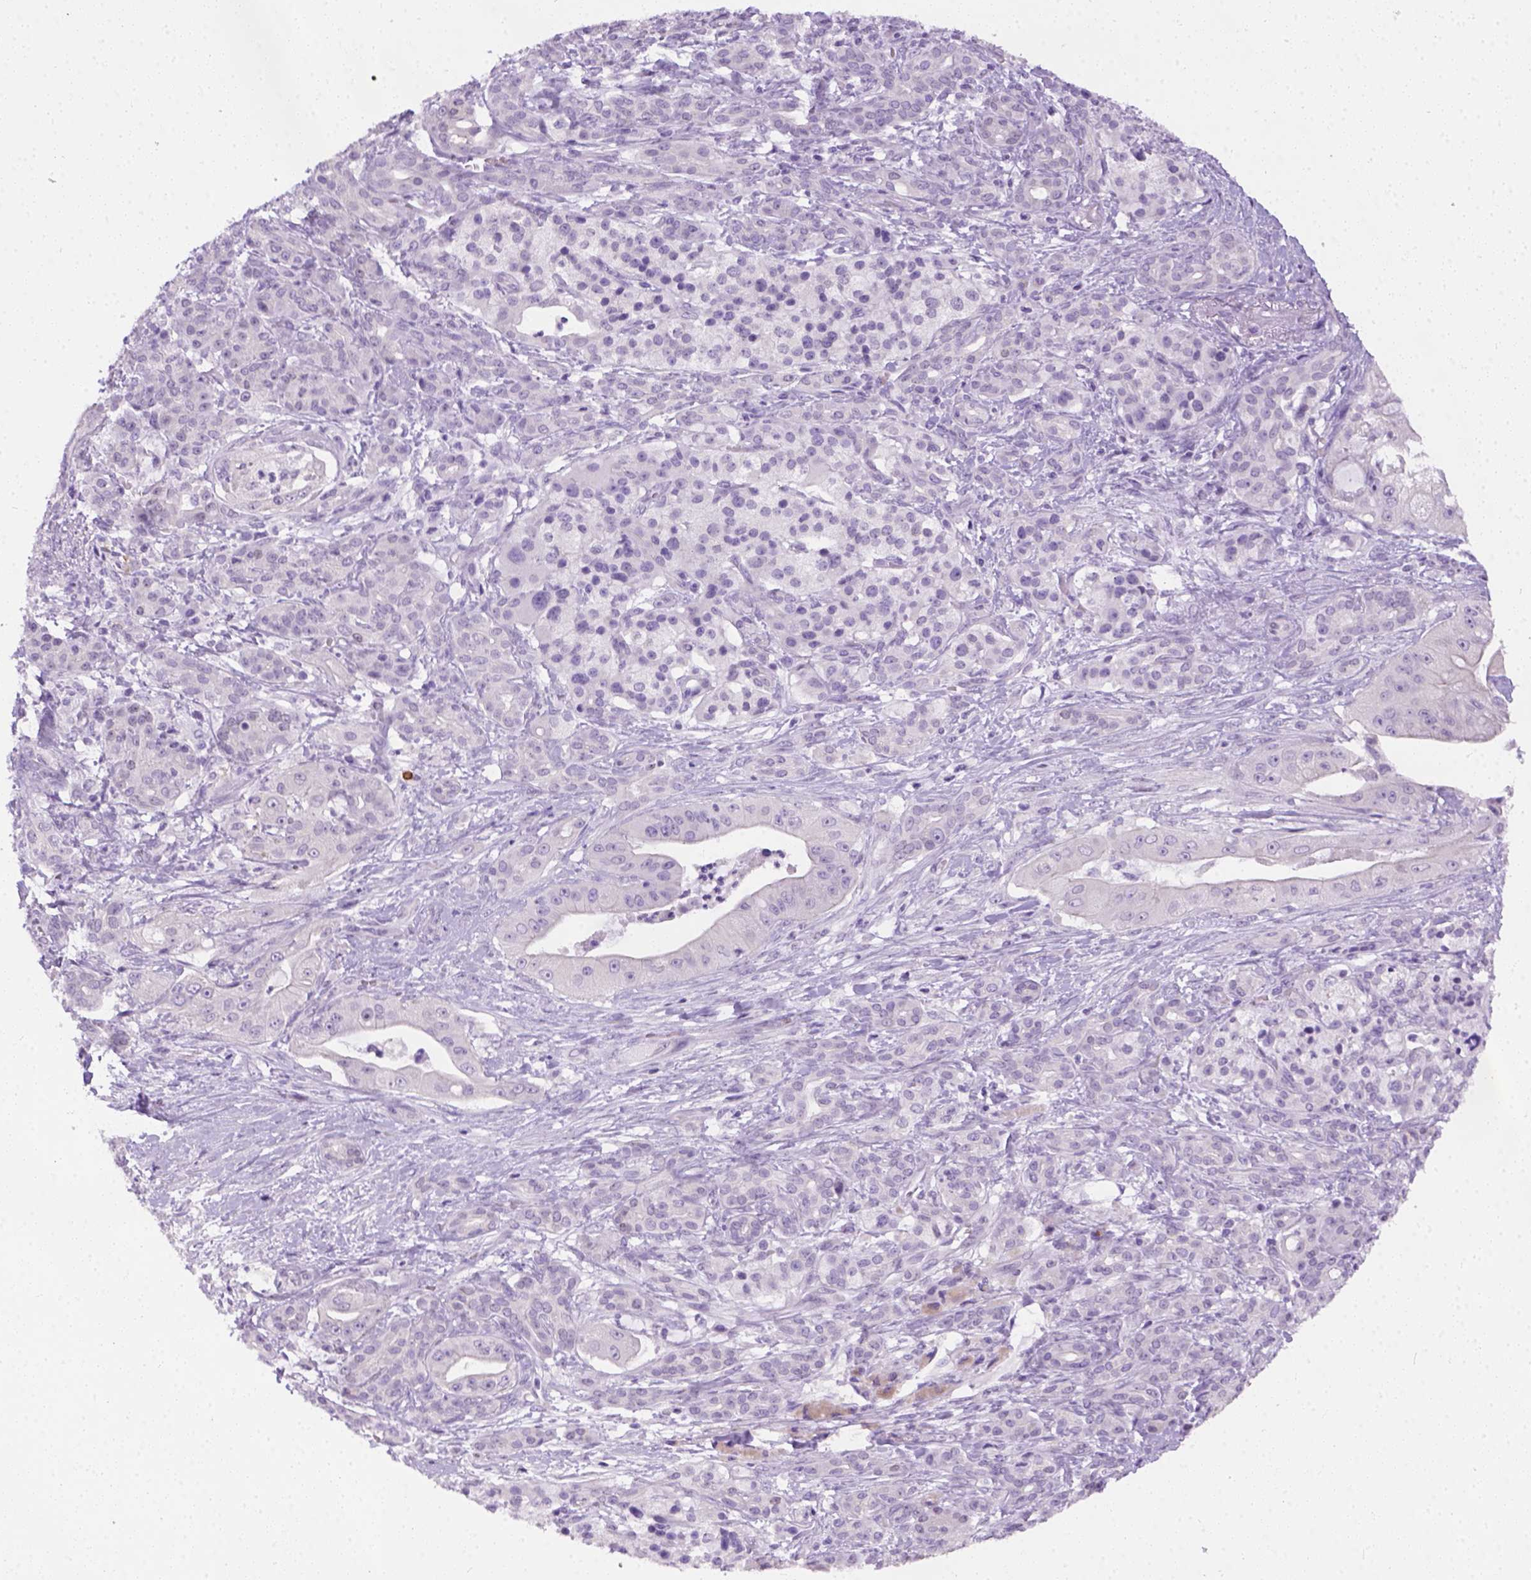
{"staining": {"intensity": "negative", "quantity": "none", "location": "none"}, "tissue": "pancreatic cancer", "cell_type": "Tumor cells", "image_type": "cancer", "snomed": [{"axis": "morphology", "description": "Normal tissue, NOS"}, {"axis": "morphology", "description": "Inflammation, NOS"}, {"axis": "morphology", "description": "Adenocarcinoma, NOS"}, {"axis": "topography", "description": "Pancreas"}], "caption": "Photomicrograph shows no significant protein expression in tumor cells of pancreatic cancer (adenocarcinoma).", "gene": "FAM184B", "patient": {"sex": "male", "age": 57}}